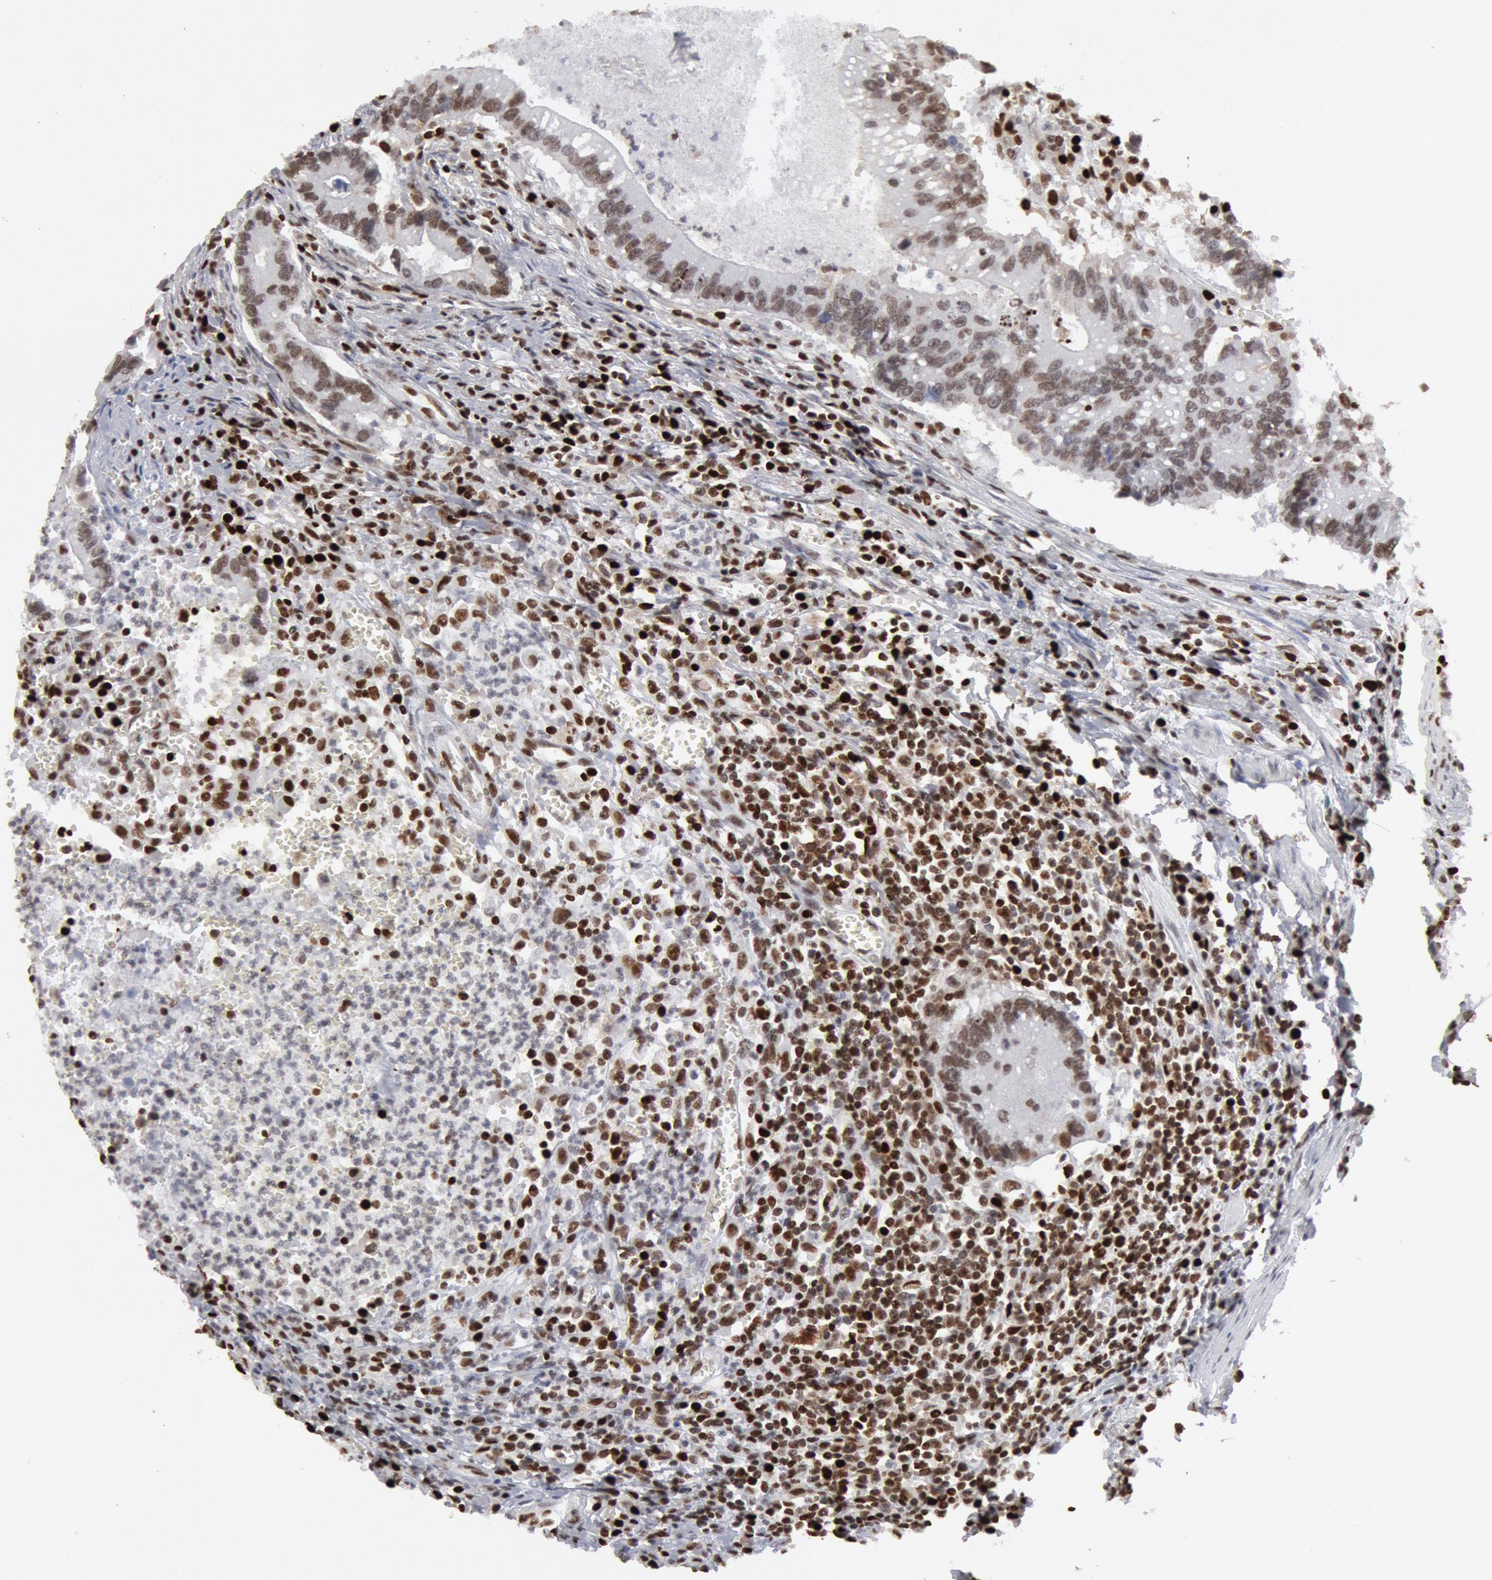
{"staining": {"intensity": "moderate", "quantity": ">75%", "location": "nuclear"}, "tissue": "colorectal cancer", "cell_type": "Tumor cells", "image_type": "cancer", "snomed": [{"axis": "morphology", "description": "Adenocarcinoma, NOS"}, {"axis": "topography", "description": "Rectum"}], "caption": "A medium amount of moderate nuclear staining is present in about >75% of tumor cells in colorectal adenocarcinoma tissue.", "gene": "SUB1", "patient": {"sex": "female", "age": 81}}